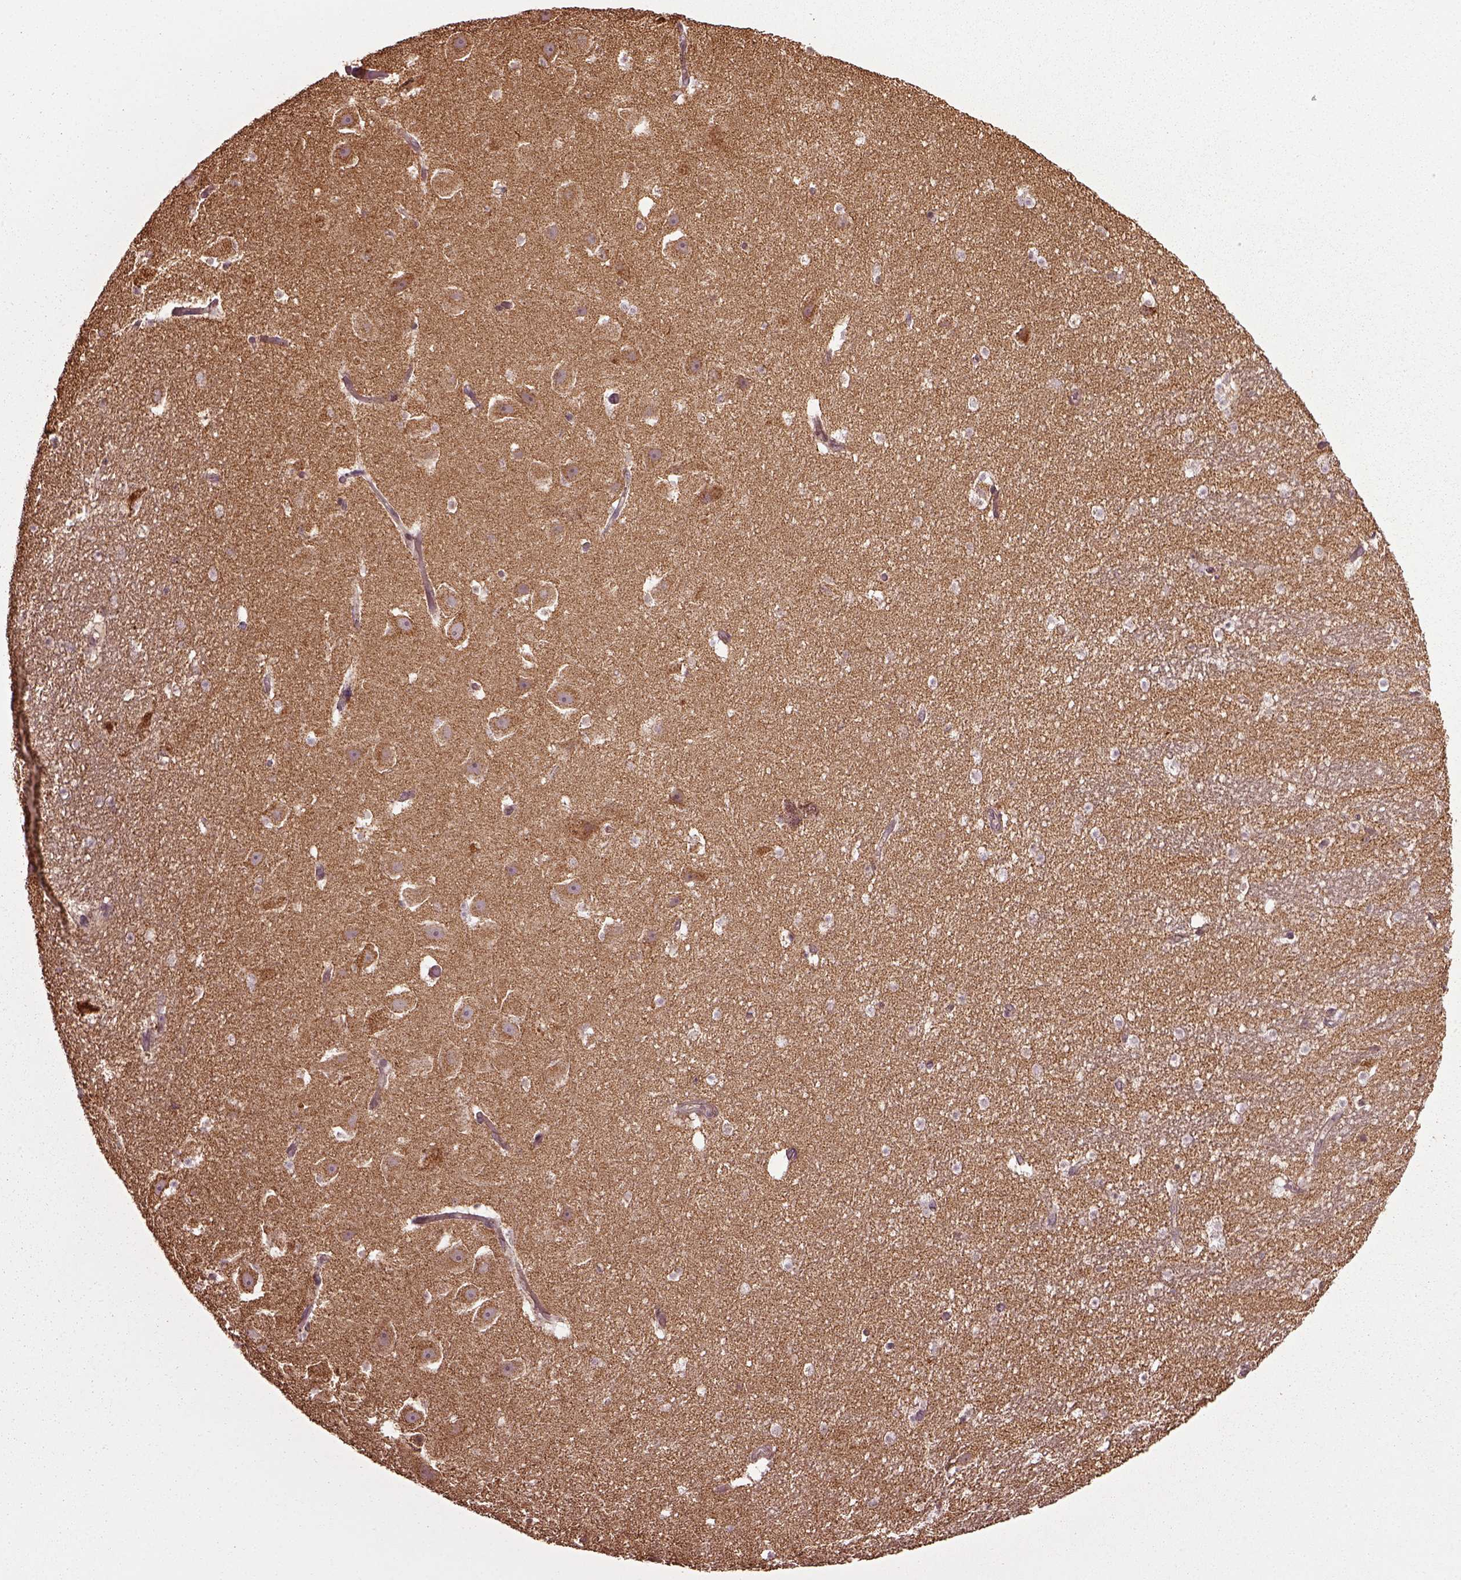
{"staining": {"intensity": "weak", "quantity": "<25%", "location": "cytoplasmic/membranous"}, "tissue": "hippocampus", "cell_type": "Glial cells", "image_type": "normal", "snomed": [{"axis": "morphology", "description": "Normal tissue, NOS"}, {"axis": "topography", "description": "Hippocampus"}], "caption": "A high-resolution histopathology image shows immunohistochemistry staining of normal hippocampus, which displays no significant staining in glial cells.", "gene": "SEL1L3", "patient": {"sex": "male", "age": 26}}